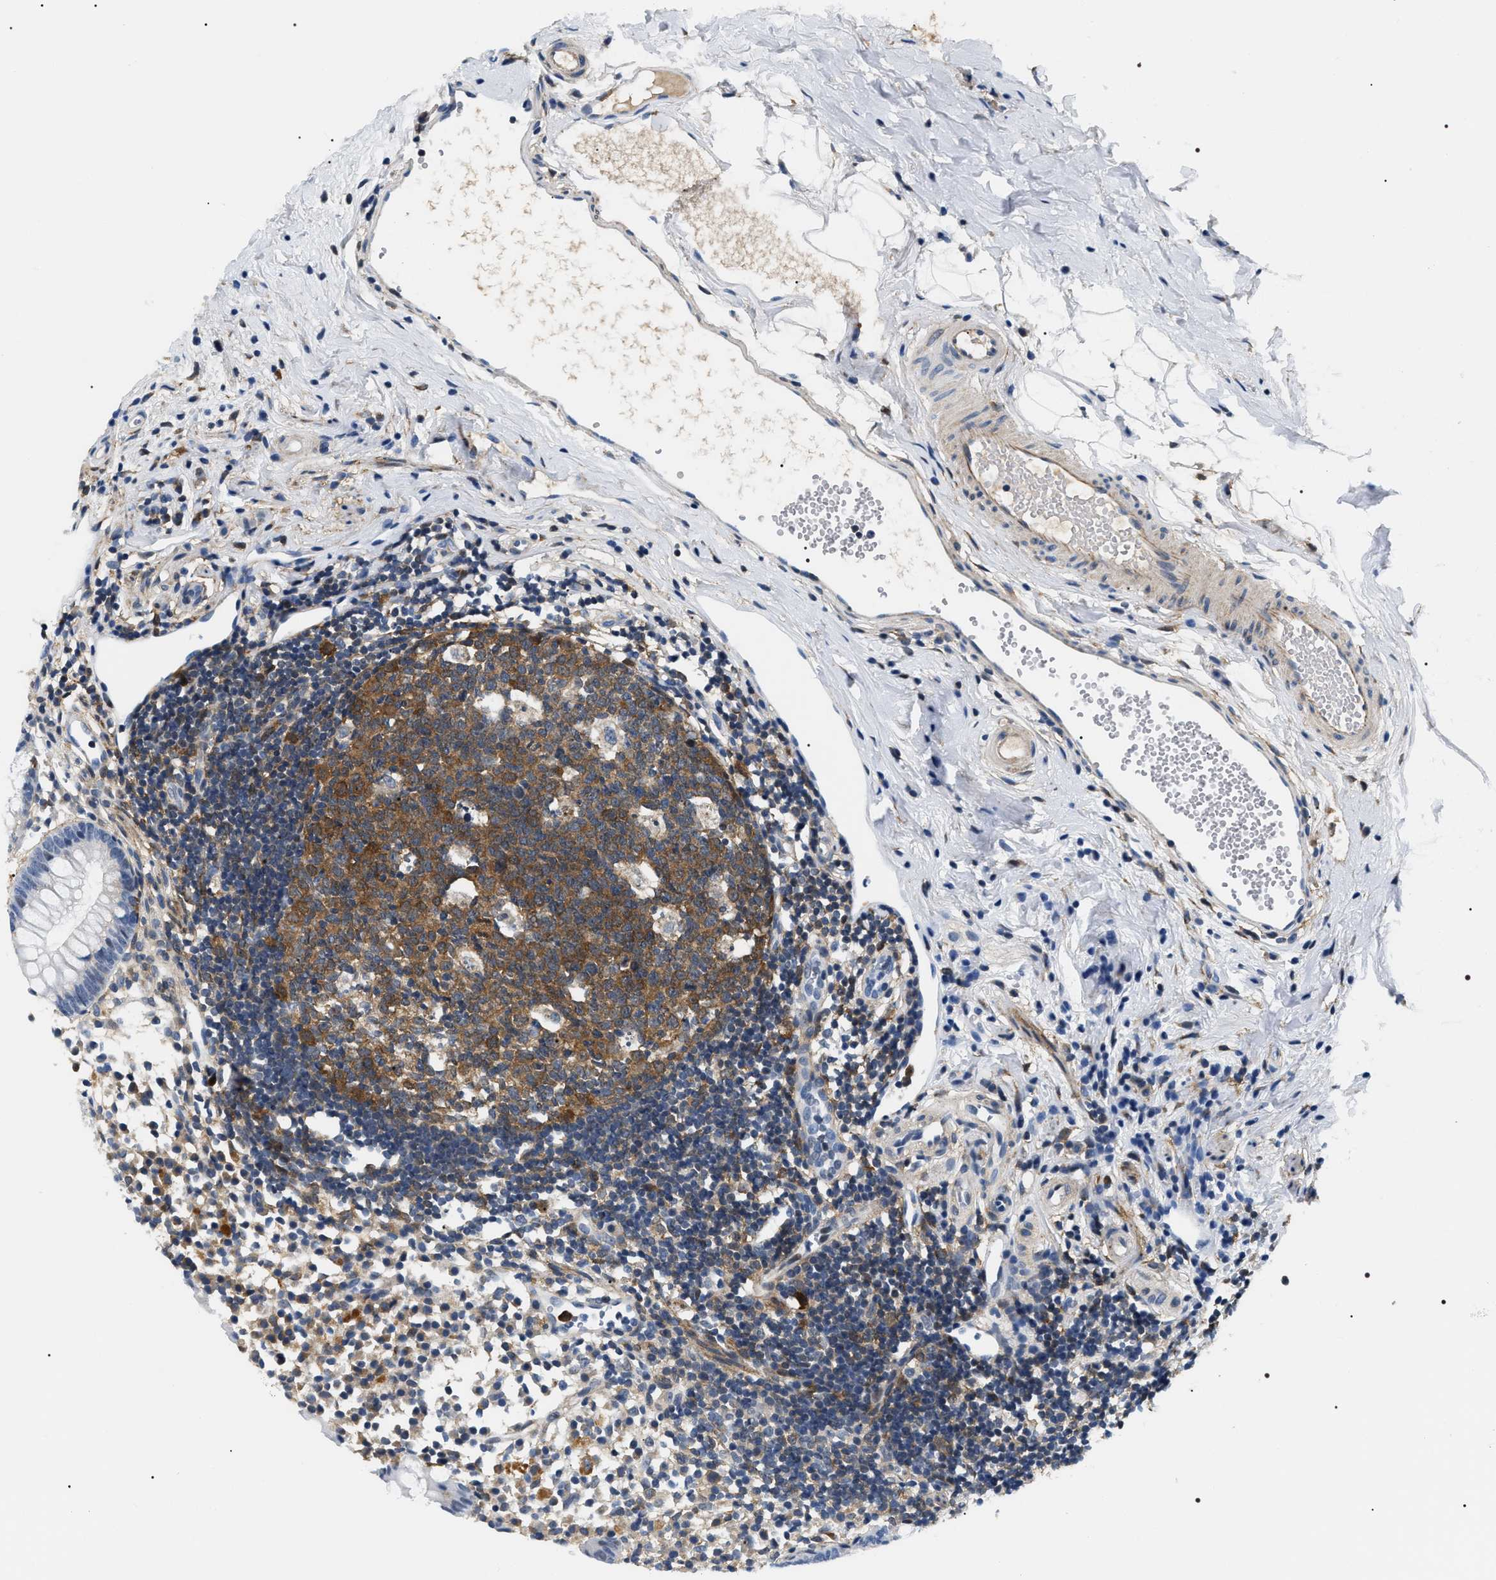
{"staining": {"intensity": "negative", "quantity": "none", "location": "none"}, "tissue": "appendix", "cell_type": "Glandular cells", "image_type": "normal", "snomed": [{"axis": "morphology", "description": "Normal tissue, NOS"}, {"axis": "topography", "description": "Appendix"}], "caption": "Image shows no significant protein staining in glandular cells of unremarkable appendix. (Immunohistochemistry, brightfield microscopy, high magnification).", "gene": "BAG2", "patient": {"sex": "female", "age": 20}}